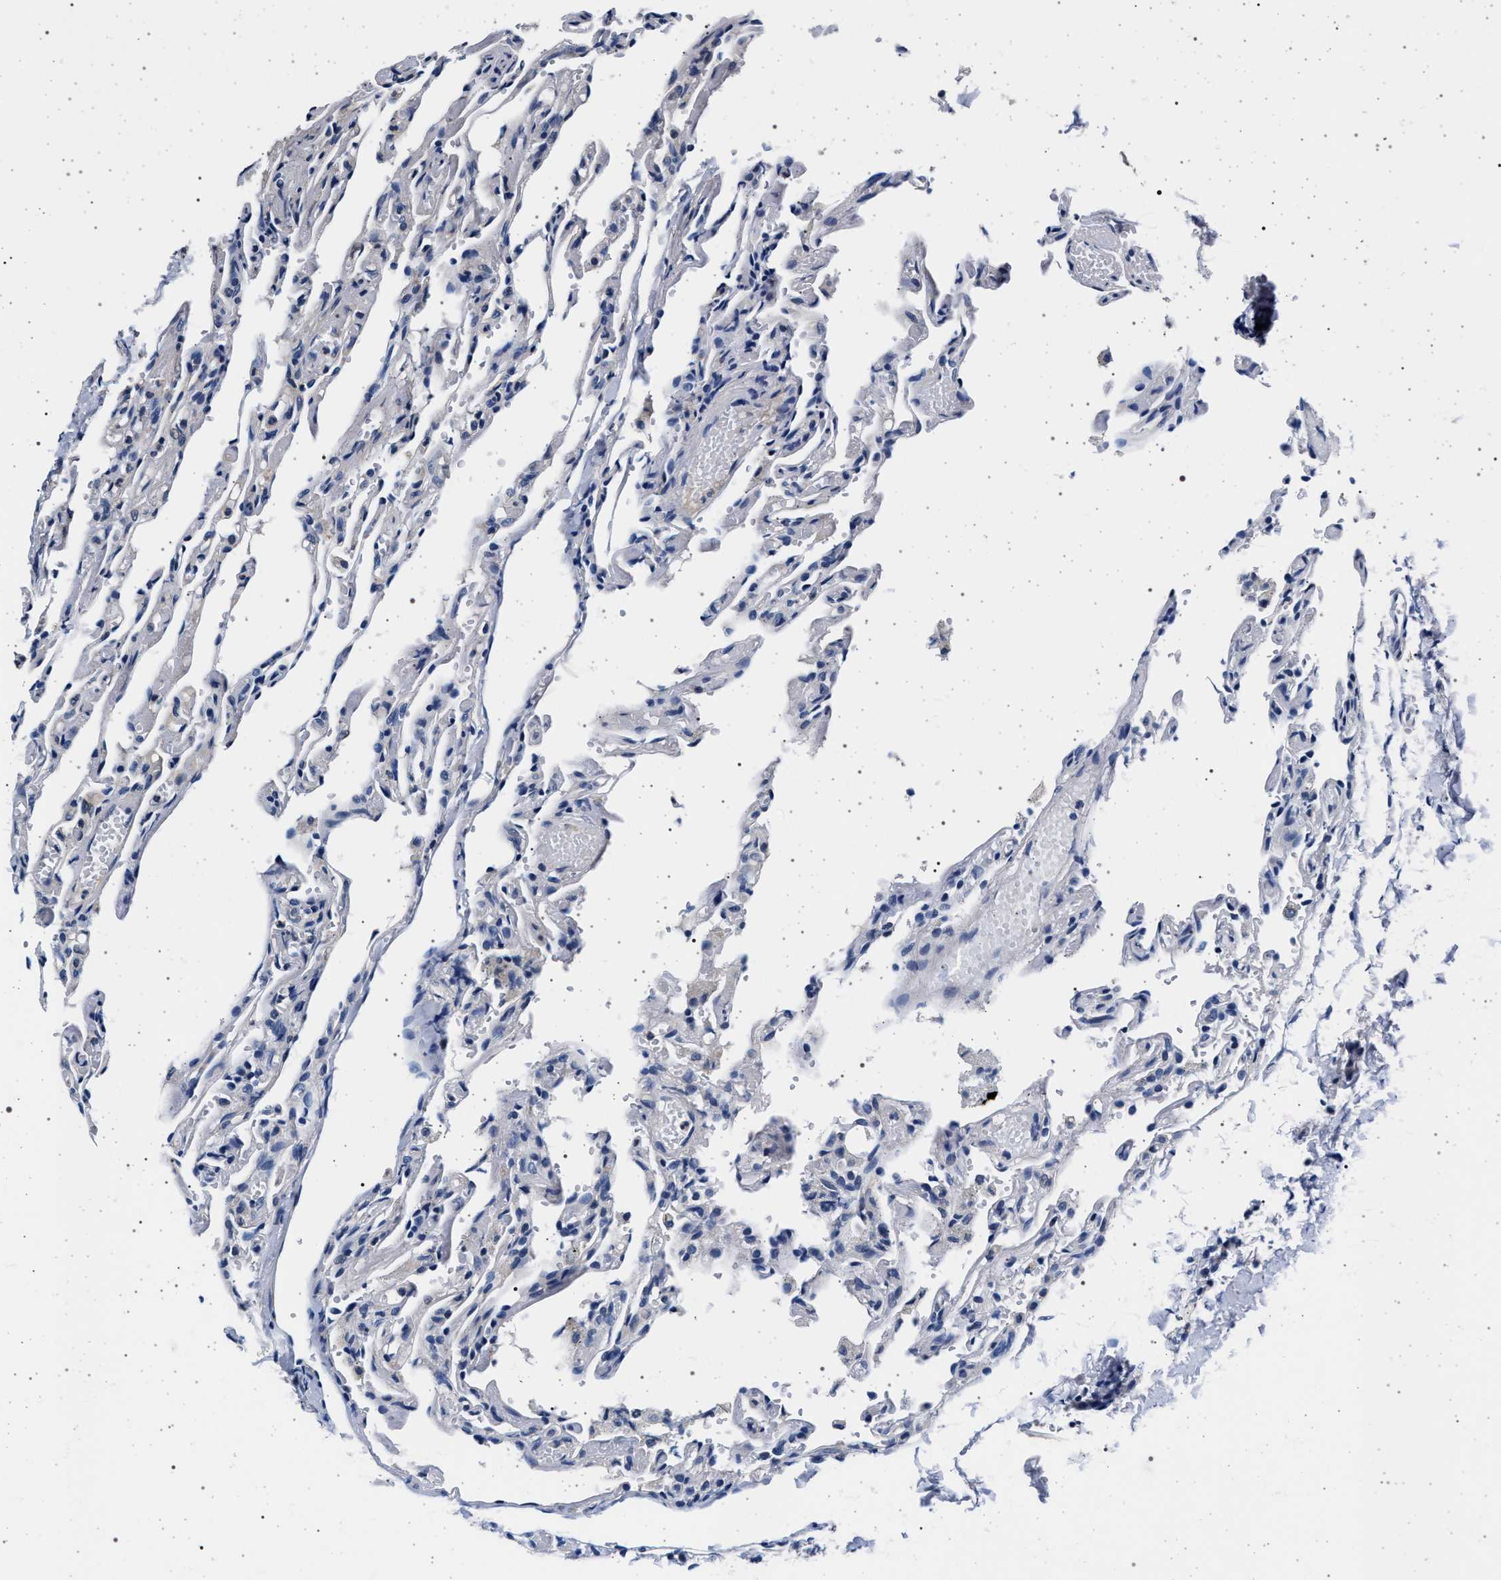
{"staining": {"intensity": "negative", "quantity": "none", "location": "none"}, "tissue": "lung", "cell_type": "Alveolar cells", "image_type": "normal", "snomed": [{"axis": "morphology", "description": "Normal tissue, NOS"}, {"axis": "topography", "description": "Lung"}], "caption": "Immunohistochemistry photomicrograph of benign lung: lung stained with DAB demonstrates no significant protein positivity in alveolar cells.", "gene": "MAP3K2", "patient": {"sex": "male", "age": 21}}